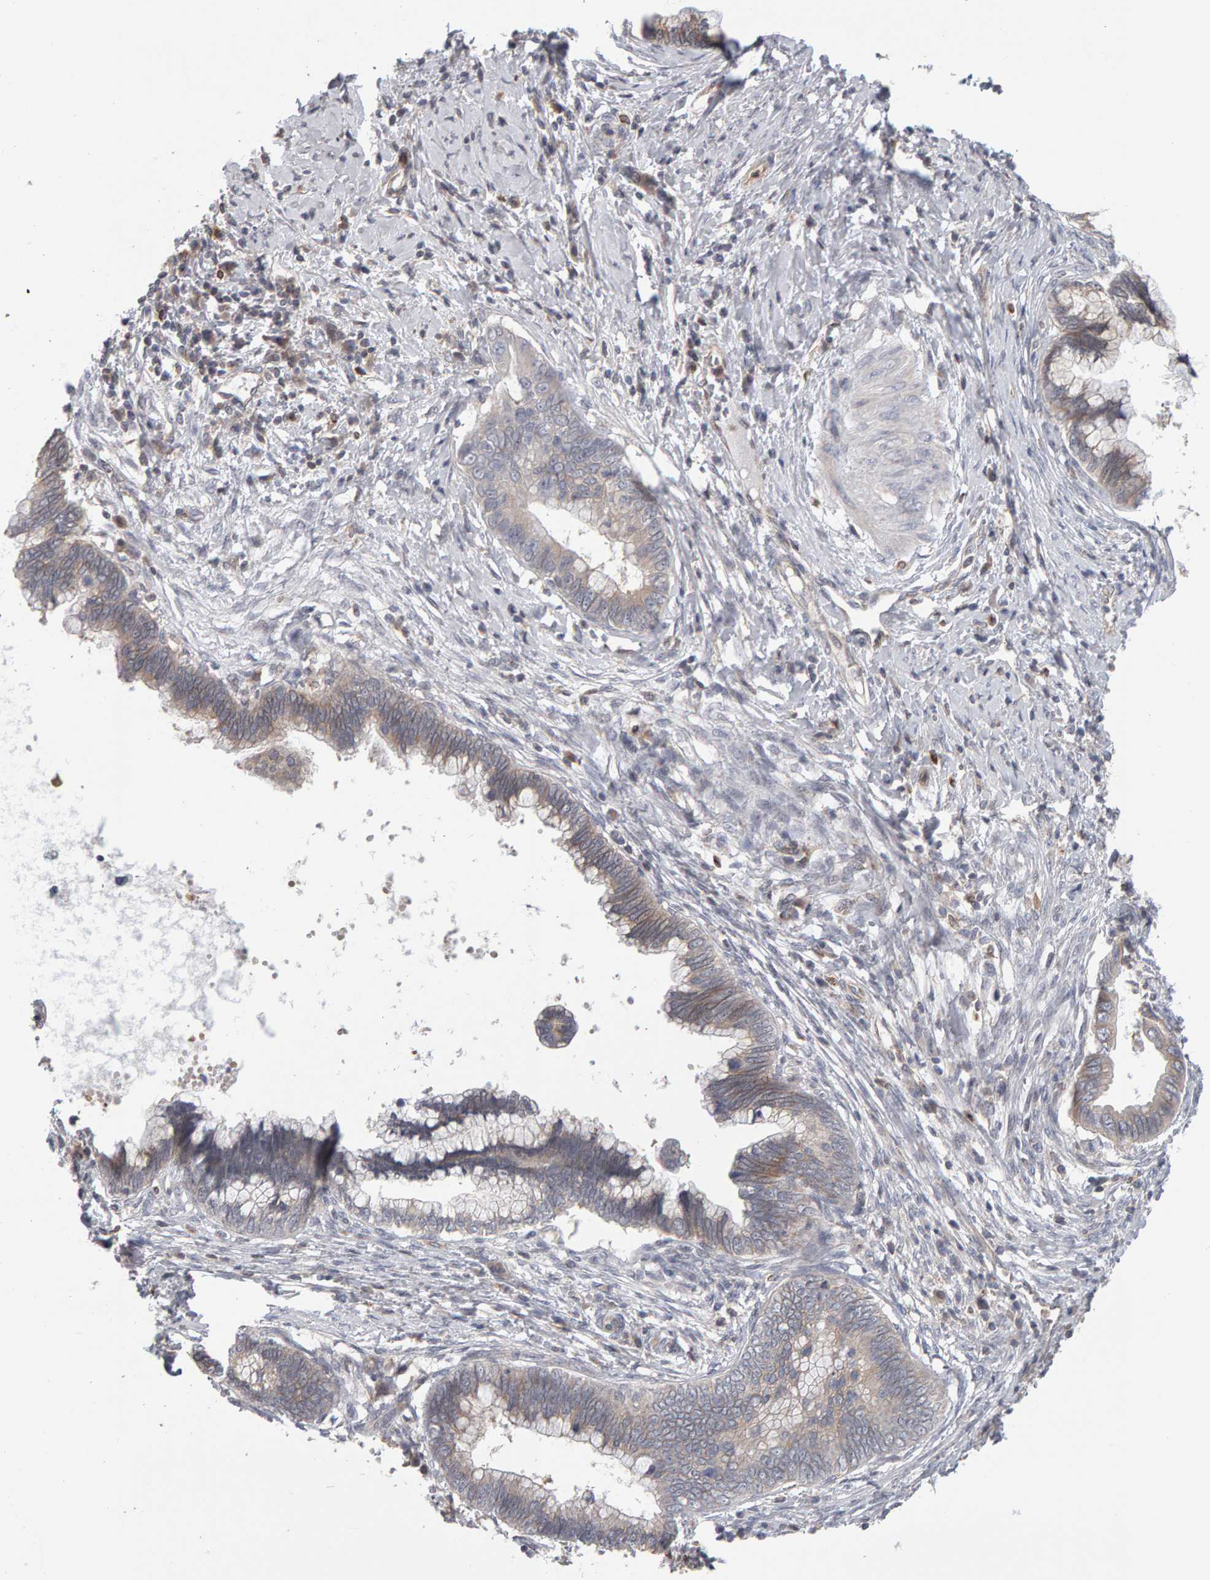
{"staining": {"intensity": "weak", "quantity": "<25%", "location": "cytoplasmic/membranous"}, "tissue": "cervical cancer", "cell_type": "Tumor cells", "image_type": "cancer", "snomed": [{"axis": "morphology", "description": "Adenocarcinoma, NOS"}, {"axis": "topography", "description": "Cervix"}], "caption": "Cervical adenocarcinoma was stained to show a protein in brown. There is no significant staining in tumor cells.", "gene": "MSRA", "patient": {"sex": "female", "age": 44}}